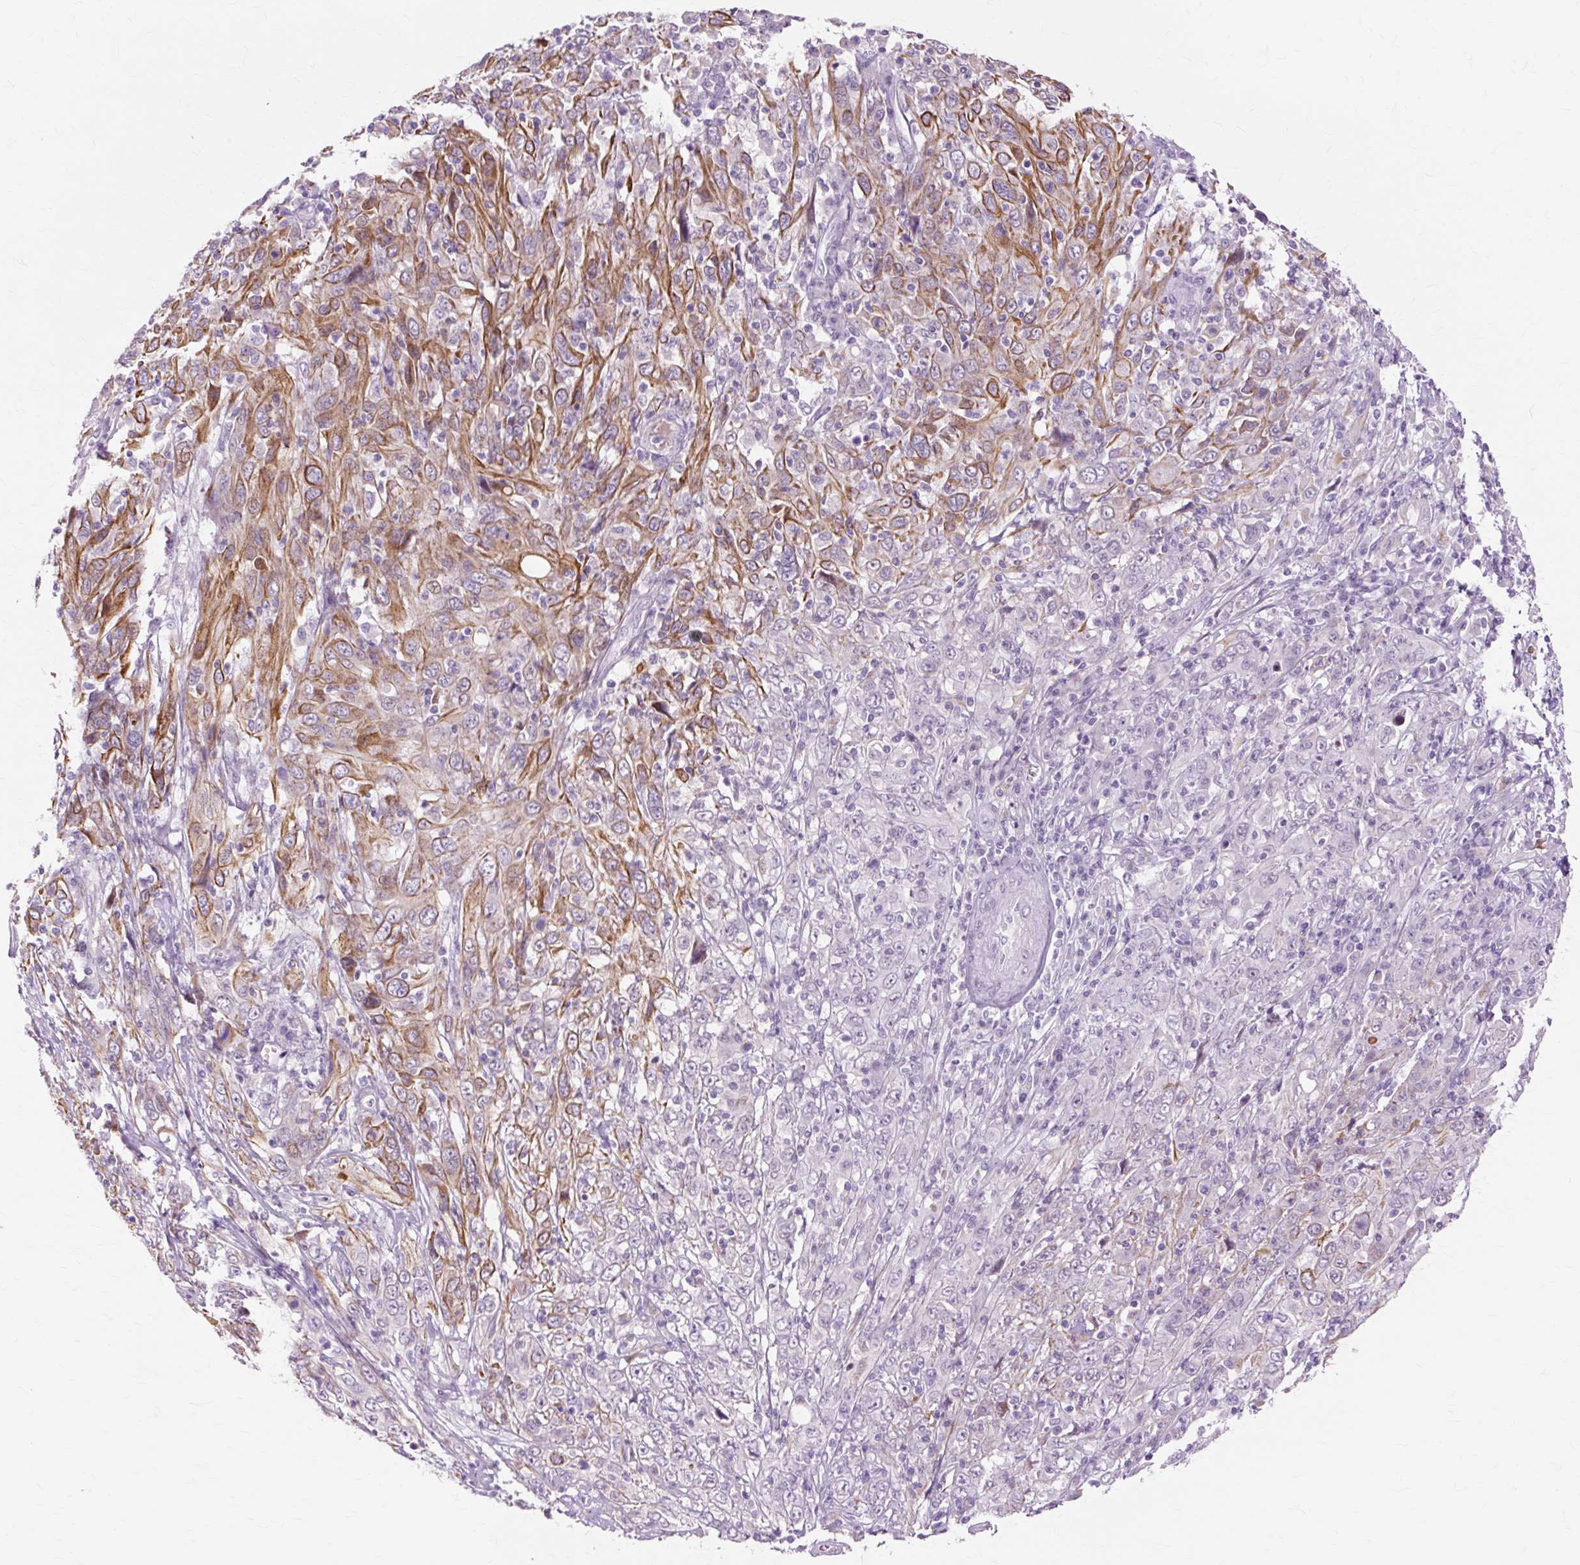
{"staining": {"intensity": "moderate", "quantity": "25%-75%", "location": "cytoplasmic/membranous"}, "tissue": "cervical cancer", "cell_type": "Tumor cells", "image_type": "cancer", "snomed": [{"axis": "morphology", "description": "Squamous cell carcinoma, NOS"}, {"axis": "topography", "description": "Cervix"}], "caption": "Immunohistochemistry (IHC) (DAB) staining of human squamous cell carcinoma (cervical) displays moderate cytoplasmic/membranous protein positivity in approximately 25%-75% of tumor cells.", "gene": "IRX2", "patient": {"sex": "female", "age": 46}}